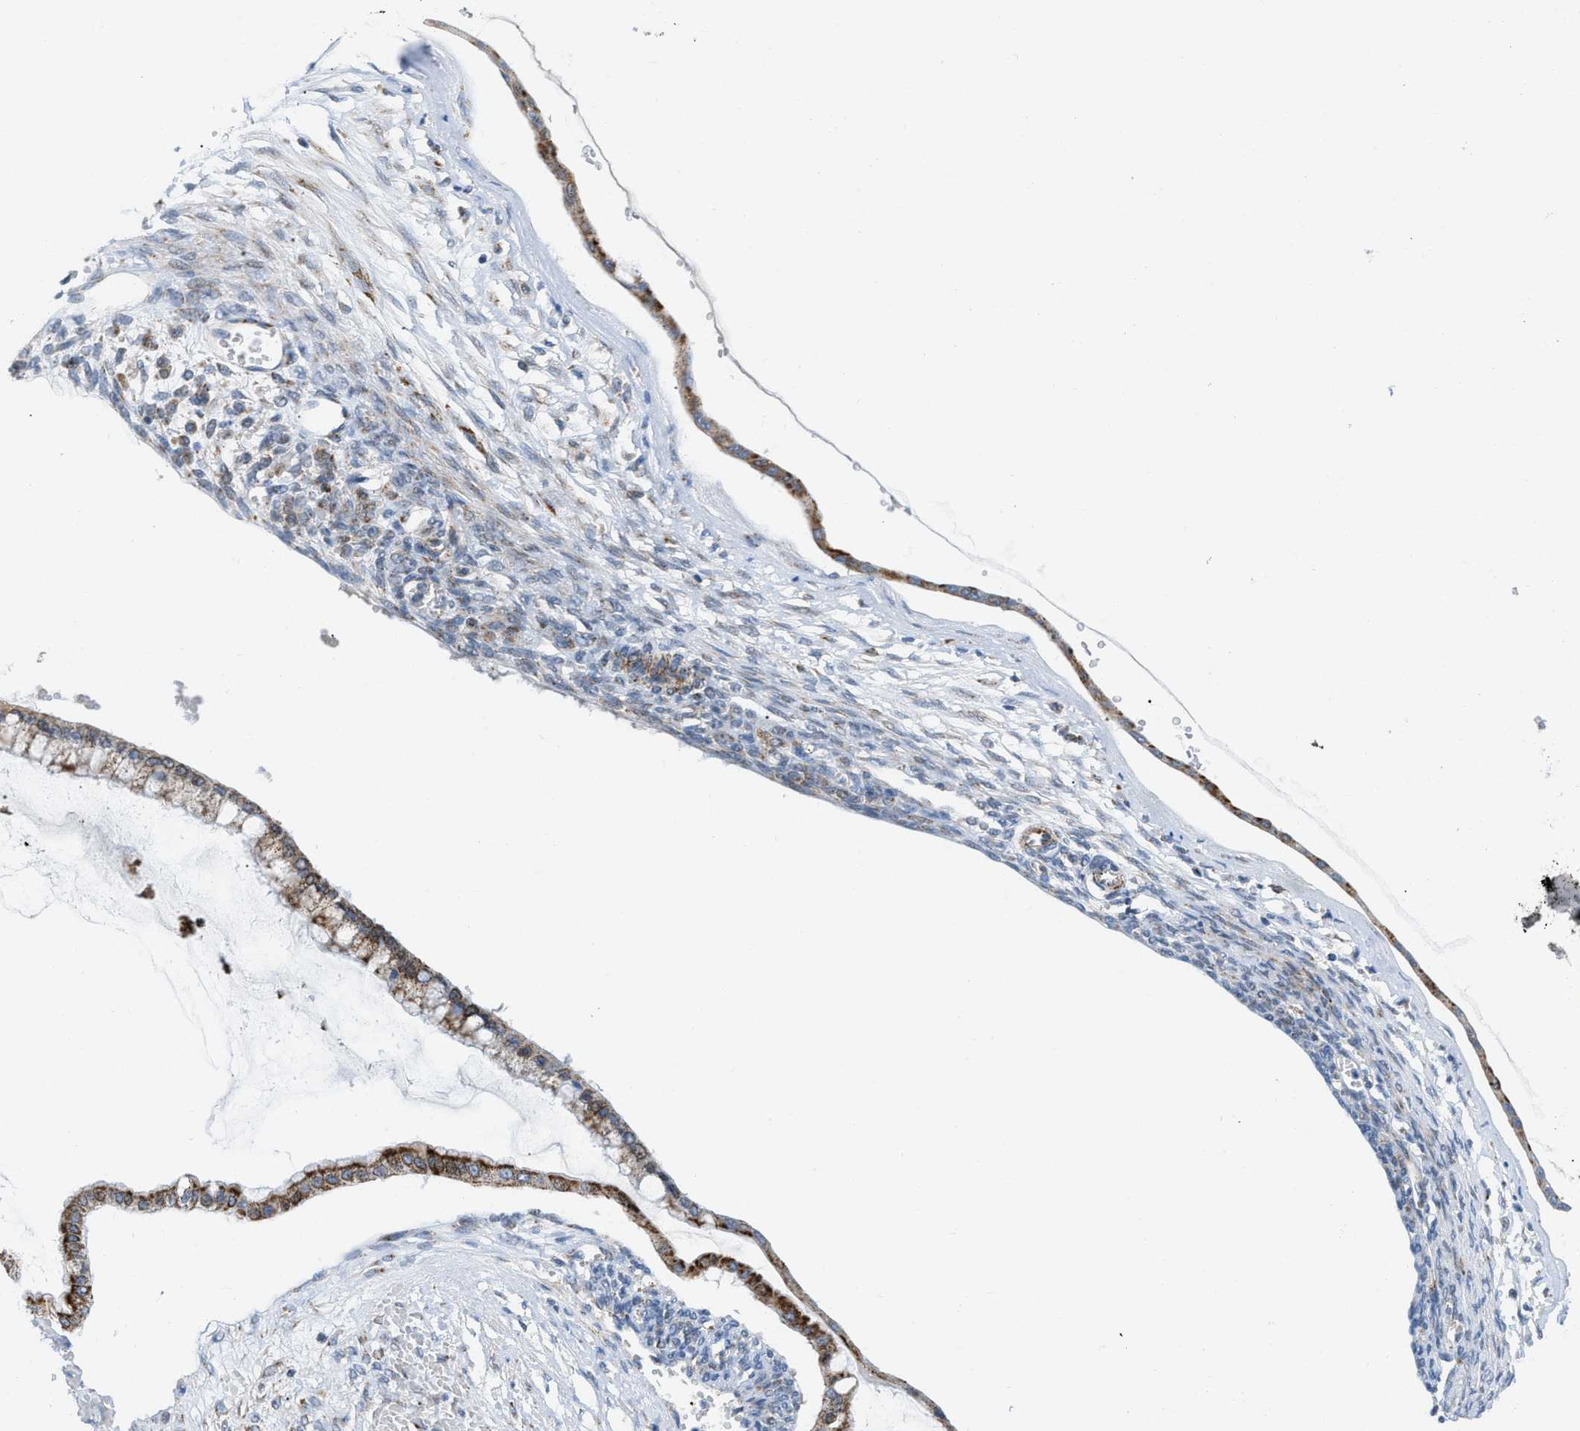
{"staining": {"intensity": "strong", "quantity": ">75%", "location": "cytoplasmic/membranous"}, "tissue": "ovarian cancer", "cell_type": "Tumor cells", "image_type": "cancer", "snomed": [{"axis": "morphology", "description": "Cystadenocarcinoma, mucinous, NOS"}, {"axis": "topography", "description": "Ovary"}], "caption": "A brown stain highlights strong cytoplasmic/membranous staining of a protein in ovarian cancer tumor cells.", "gene": "RBBP9", "patient": {"sex": "female", "age": 73}}